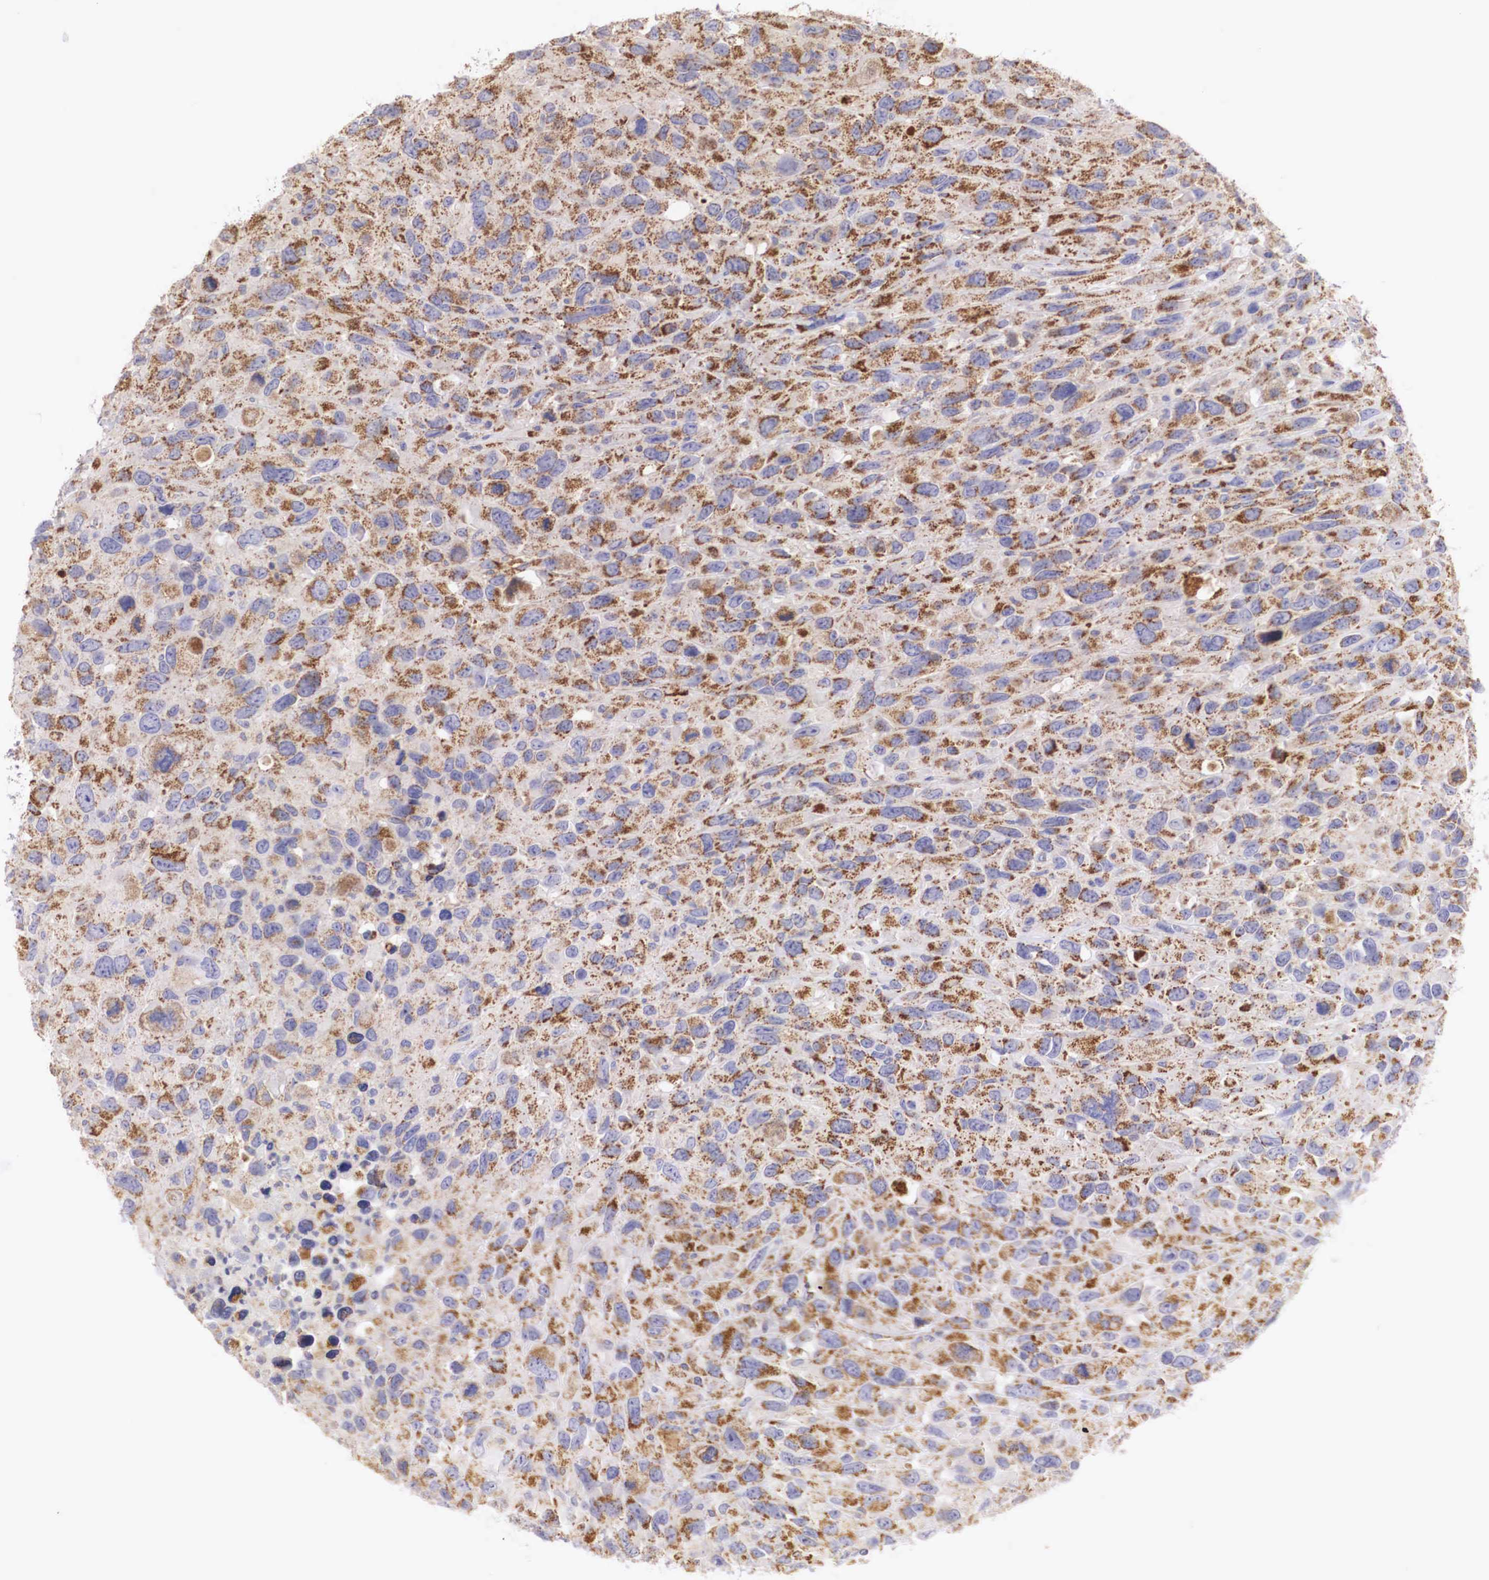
{"staining": {"intensity": "moderate", "quantity": ">75%", "location": "cytoplasmic/membranous"}, "tissue": "renal cancer", "cell_type": "Tumor cells", "image_type": "cancer", "snomed": [{"axis": "morphology", "description": "Adenocarcinoma, NOS"}, {"axis": "topography", "description": "Kidney"}], "caption": "Human renal adenocarcinoma stained with a protein marker demonstrates moderate staining in tumor cells.", "gene": "XPNPEP3", "patient": {"sex": "male", "age": 79}}